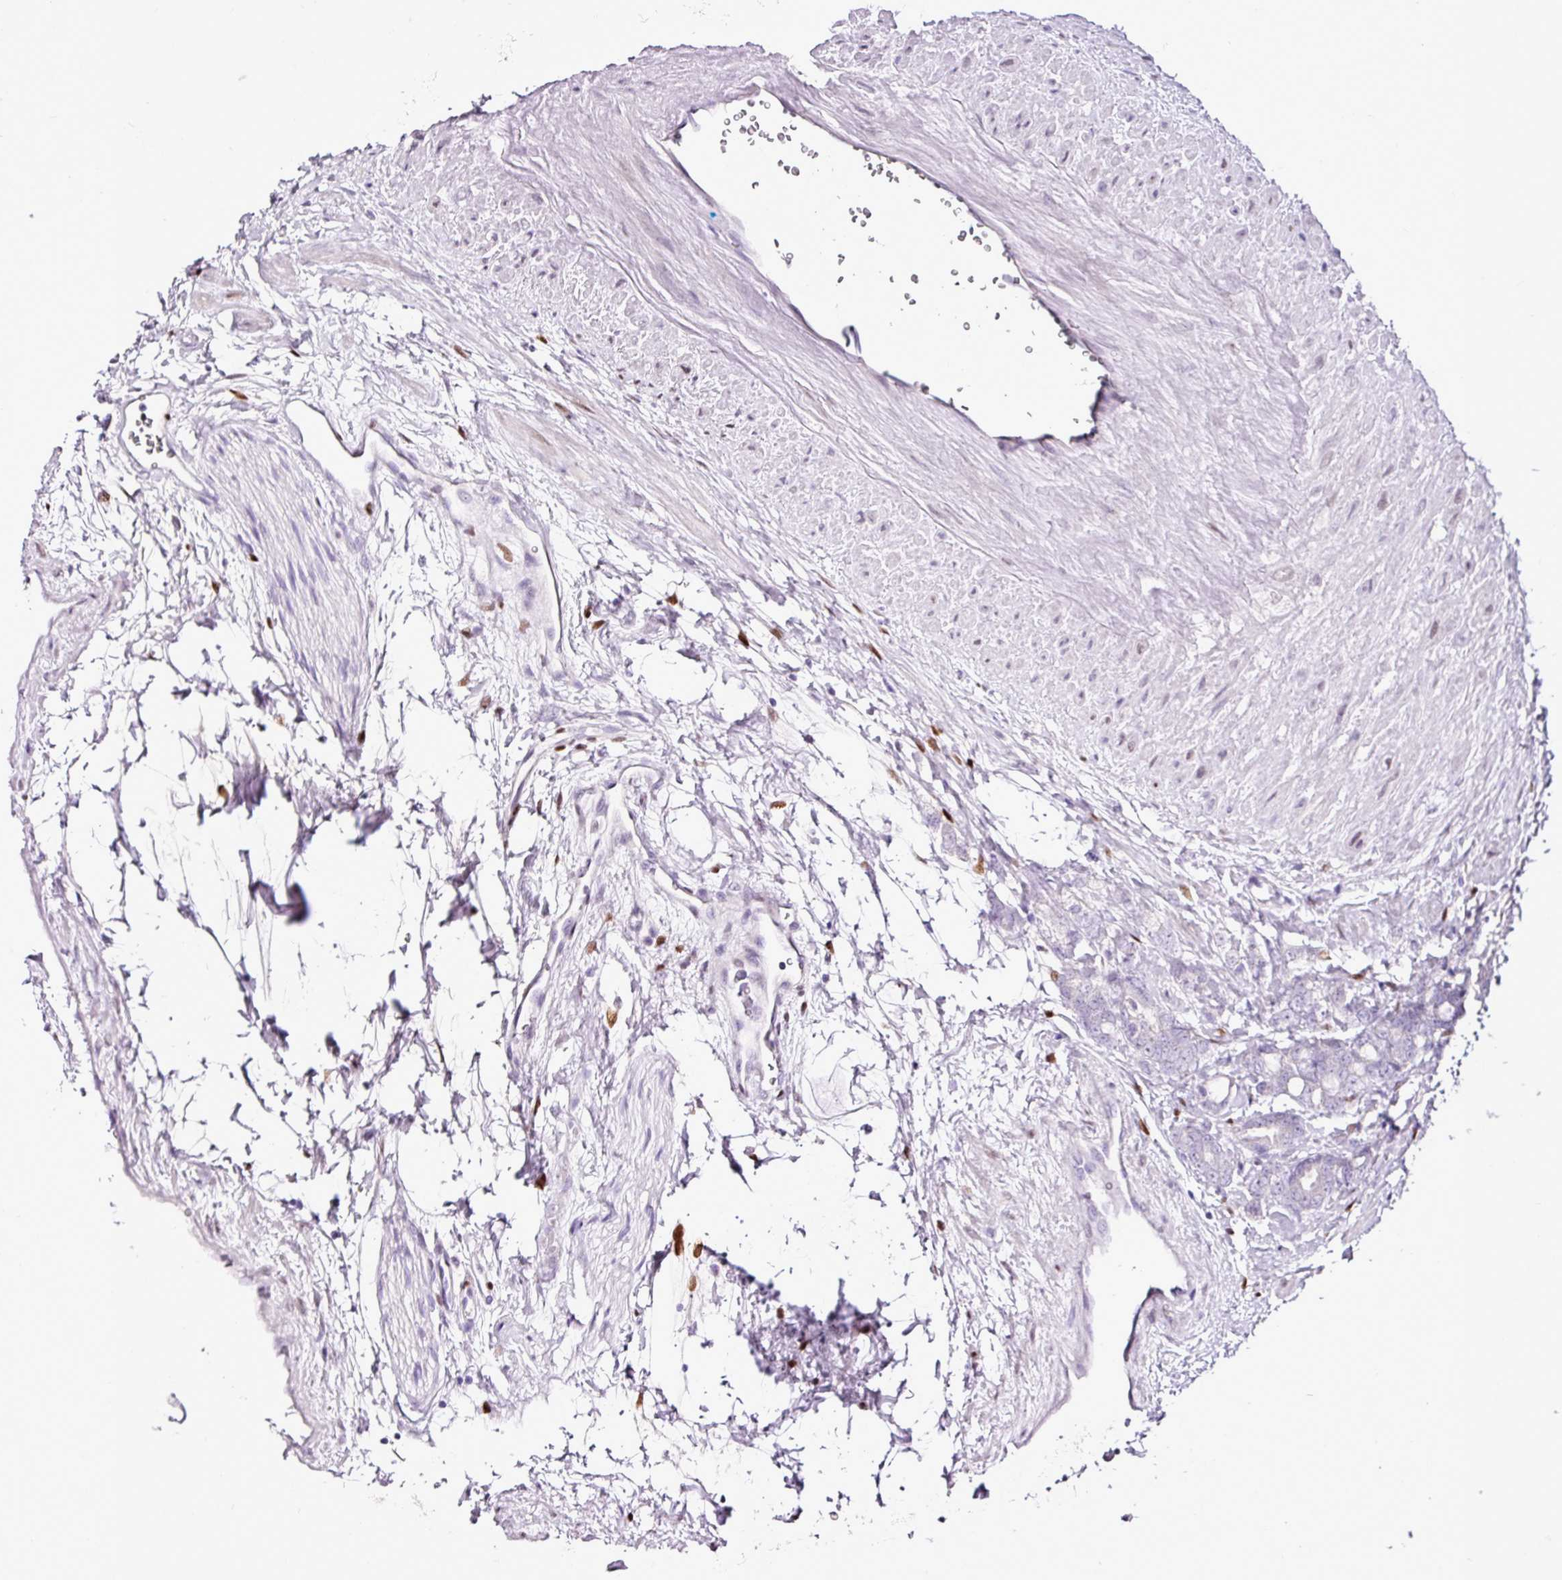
{"staining": {"intensity": "negative", "quantity": "none", "location": "none"}, "tissue": "prostate cancer", "cell_type": "Tumor cells", "image_type": "cancer", "snomed": [{"axis": "morphology", "description": "Adenocarcinoma, High grade"}, {"axis": "topography", "description": "Prostate"}], "caption": "A micrograph of adenocarcinoma (high-grade) (prostate) stained for a protein demonstrates no brown staining in tumor cells.", "gene": "ESR1", "patient": {"sex": "male", "age": 62}}